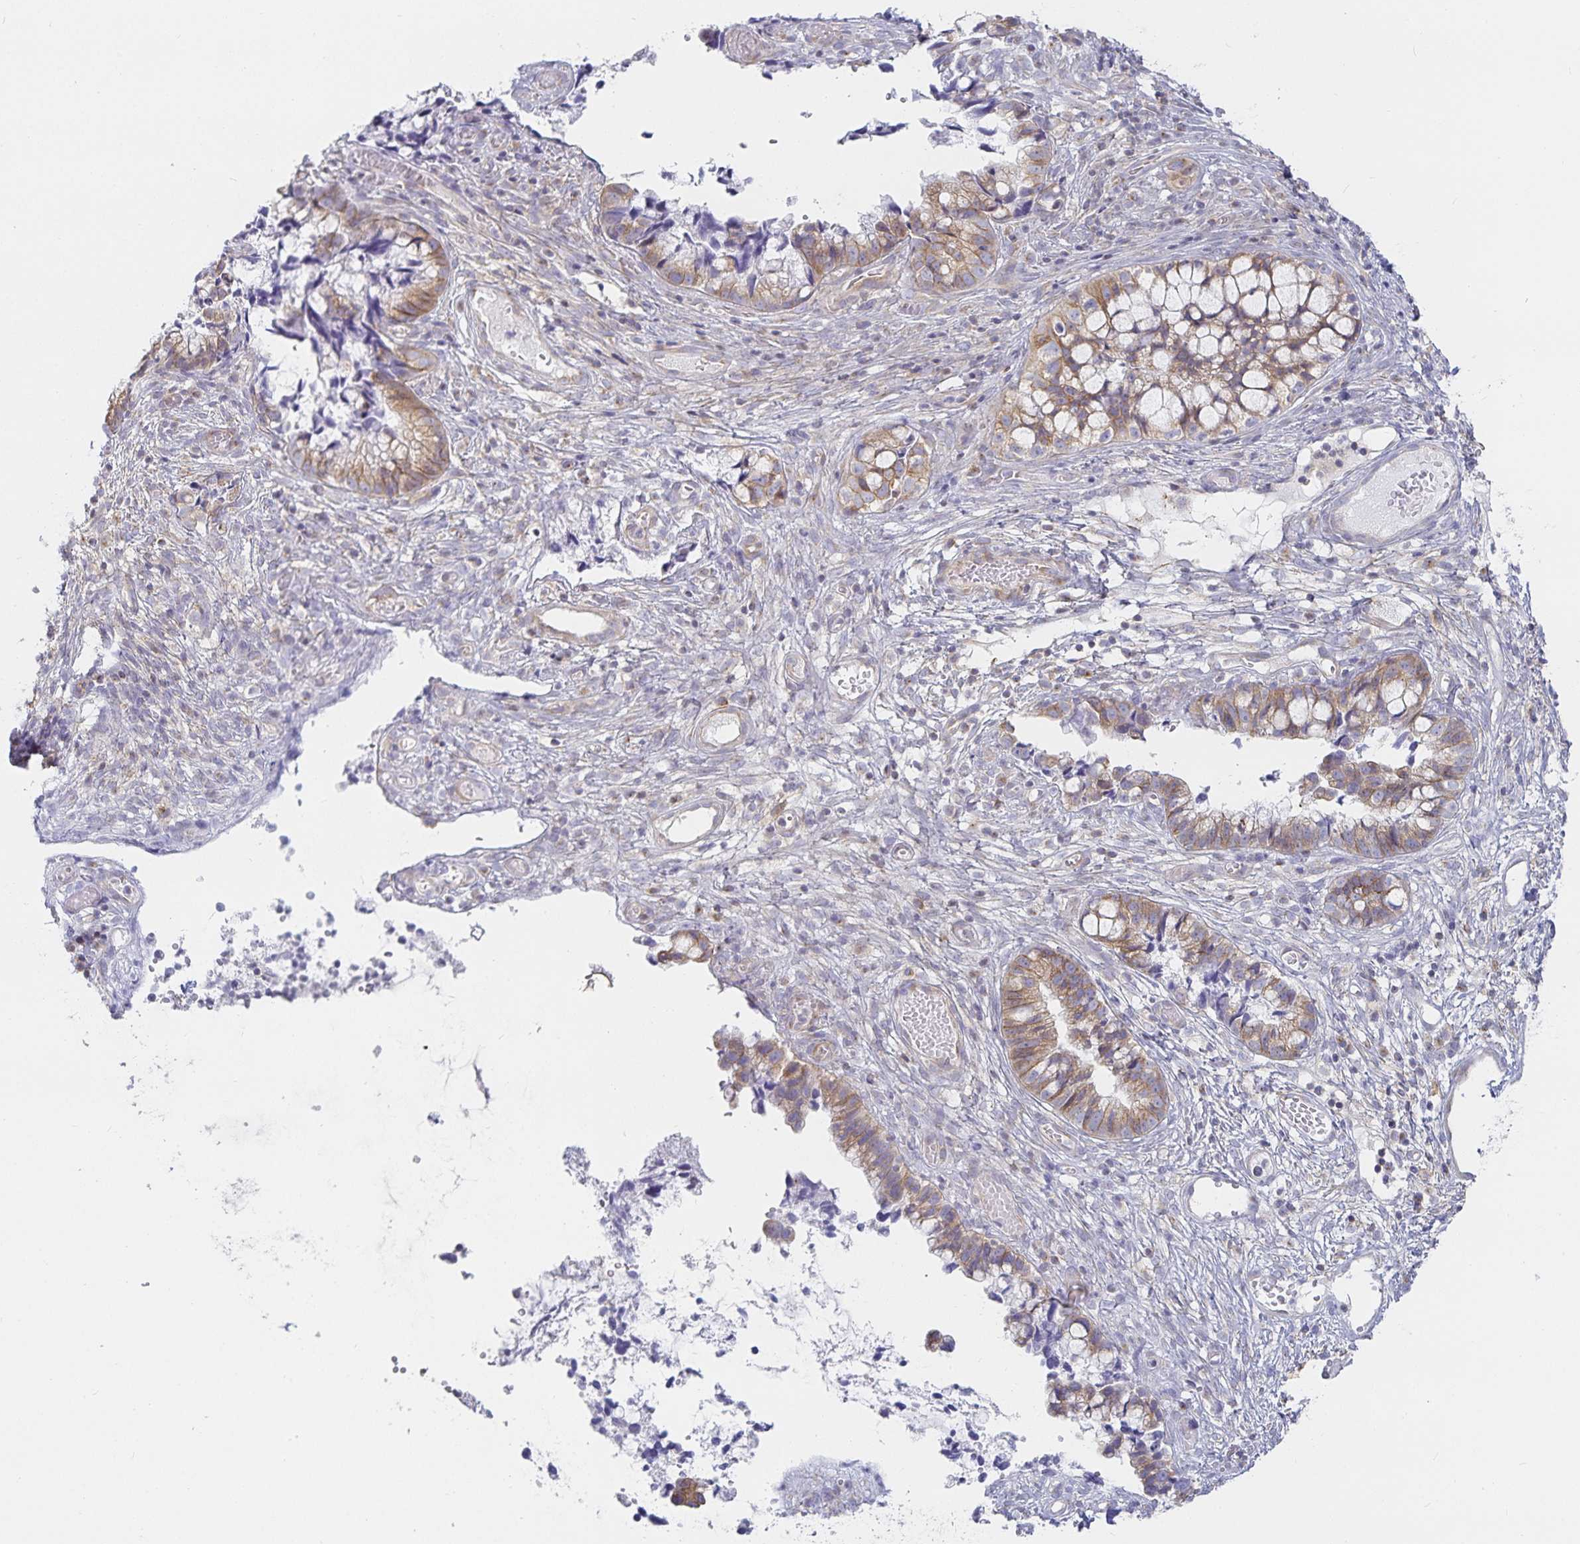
{"staining": {"intensity": "moderate", "quantity": ">75%", "location": "cytoplasmic/membranous"}, "tissue": "cervical cancer", "cell_type": "Tumor cells", "image_type": "cancer", "snomed": [{"axis": "morphology", "description": "Adenocarcinoma, NOS"}, {"axis": "topography", "description": "Cervix"}], "caption": "Immunohistochemical staining of human adenocarcinoma (cervical) displays medium levels of moderate cytoplasmic/membranous protein expression in approximately >75% of tumor cells.", "gene": "SFTPA1", "patient": {"sex": "female", "age": 44}}